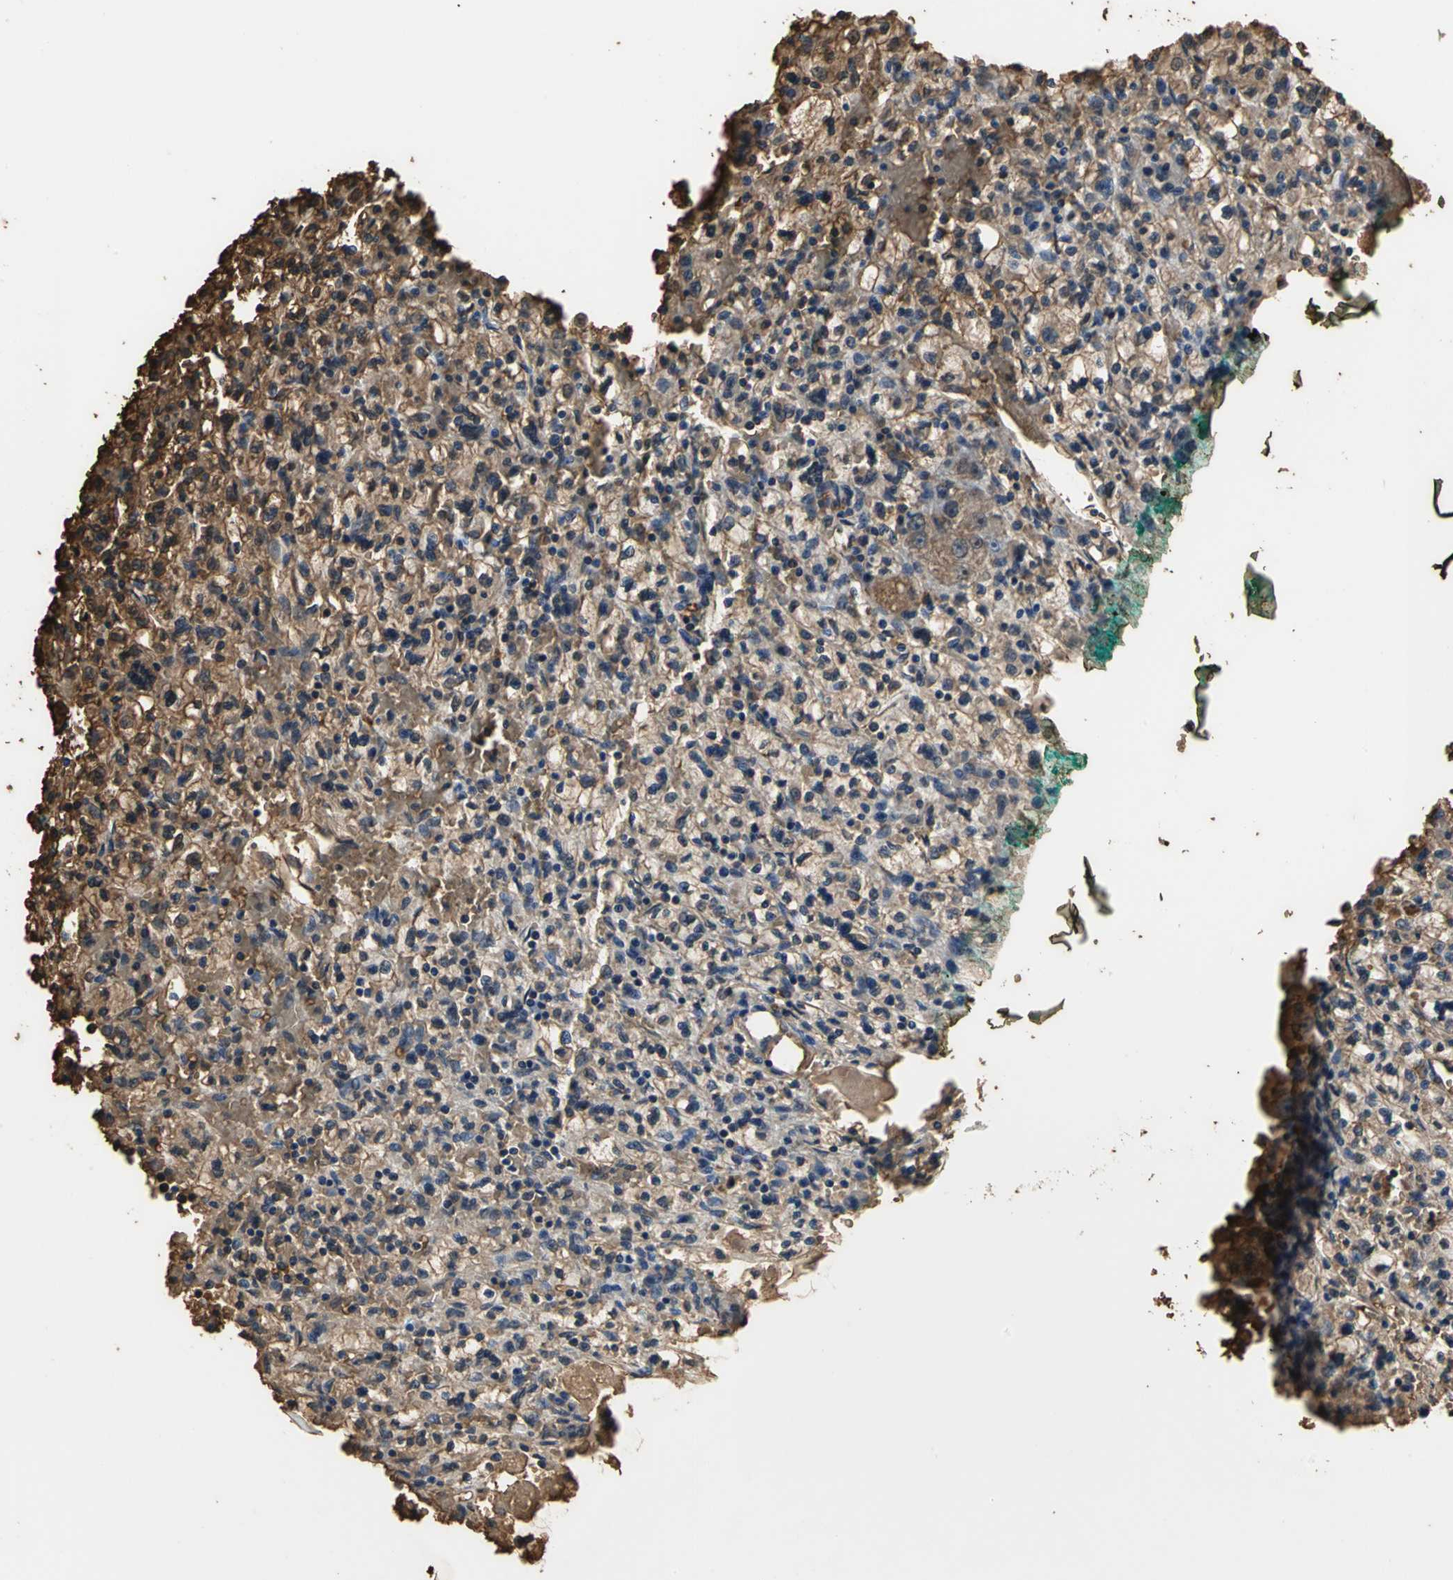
{"staining": {"intensity": "strong", "quantity": ">75%", "location": "cytoplasmic/membranous"}, "tissue": "renal cancer", "cell_type": "Tumor cells", "image_type": "cancer", "snomed": [{"axis": "morphology", "description": "Adenocarcinoma, NOS"}, {"axis": "topography", "description": "Kidney"}], "caption": "Renal cancer stained for a protein (brown) shows strong cytoplasmic/membranous positive expression in approximately >75% of tumor cells.", "gene": "TREM1", "patient": {"sex": "female", "age": 83}}